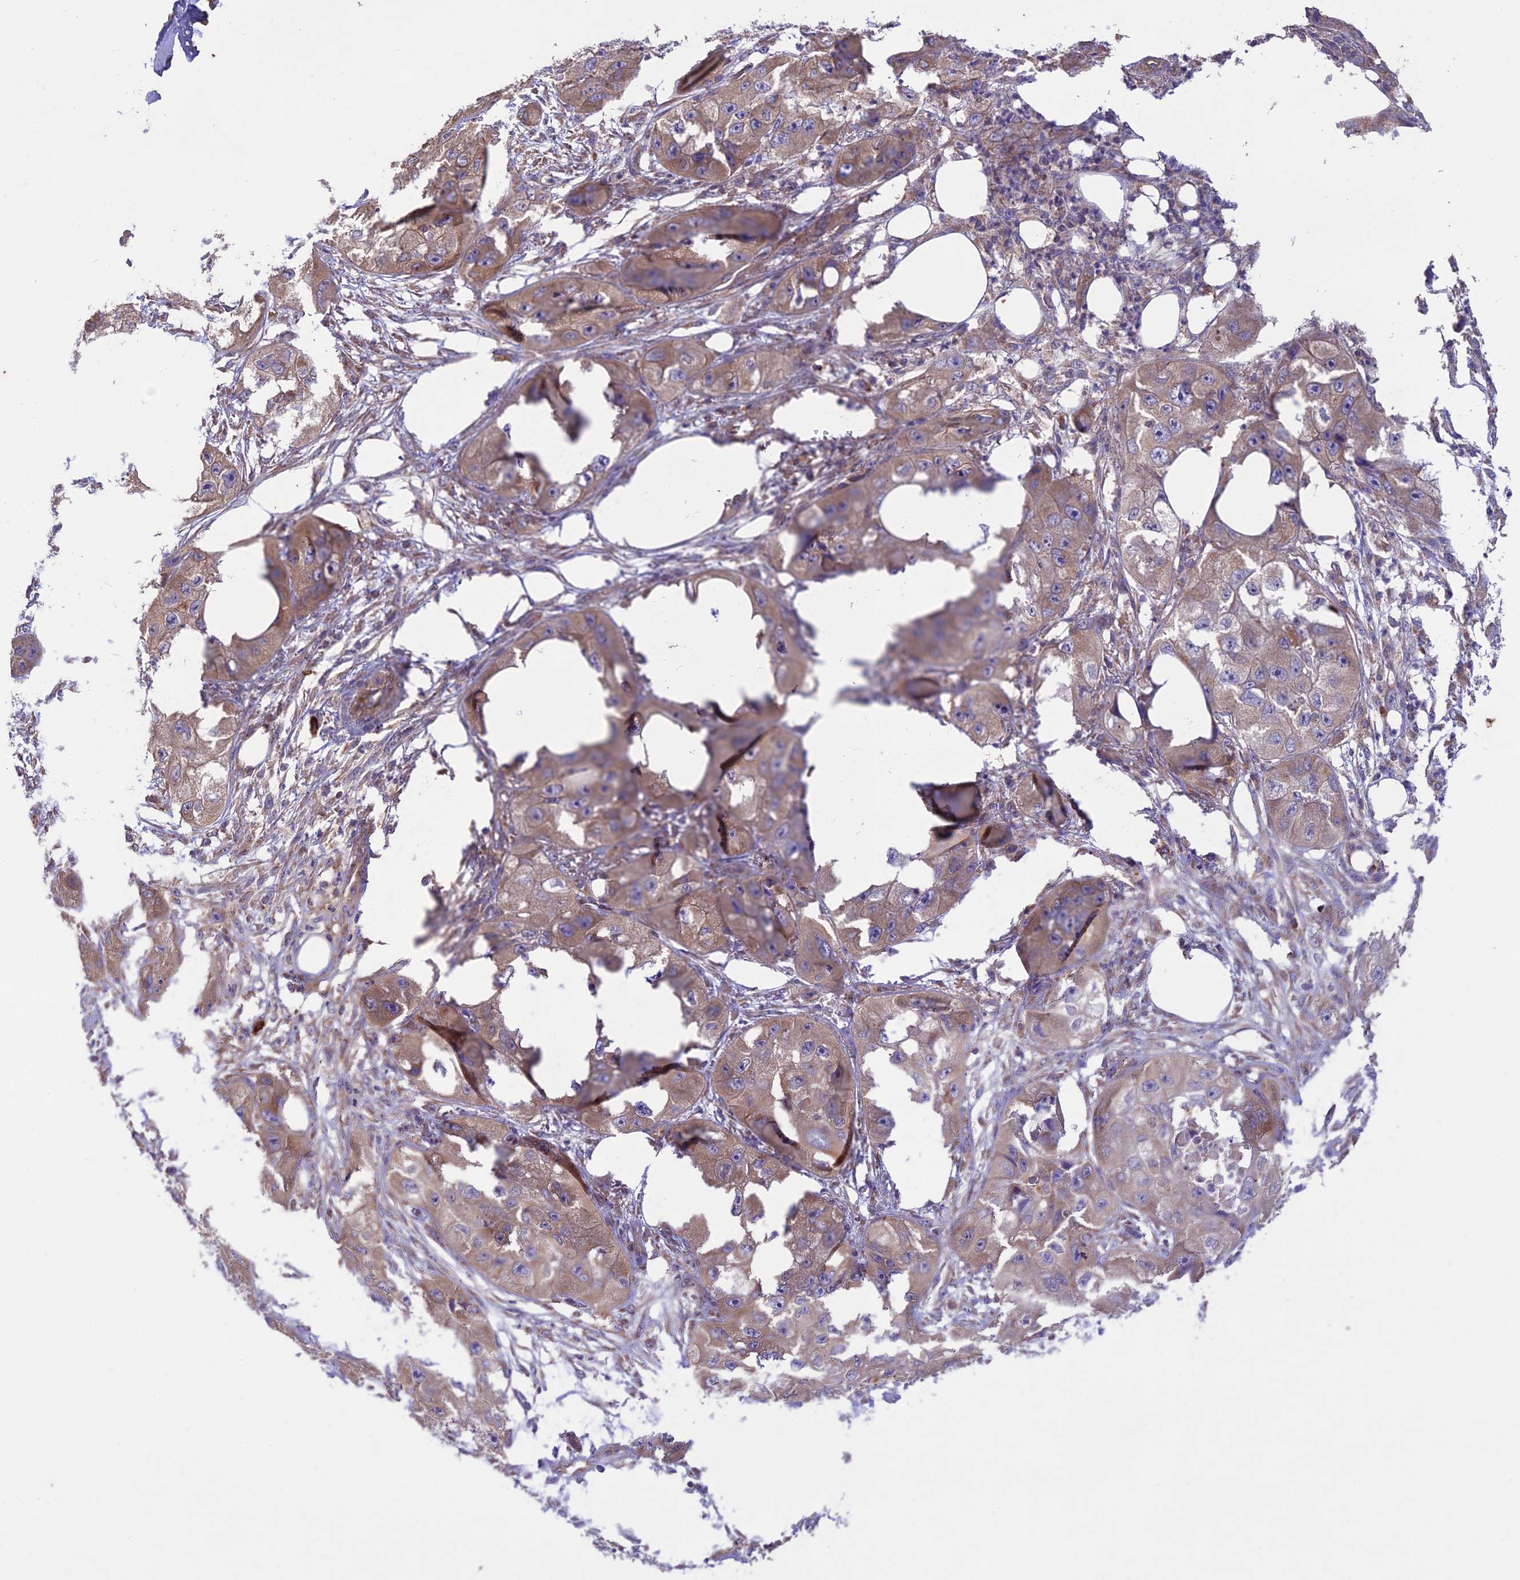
{"staining": {"intensity": "moderate", "quantity": ">75%", "location": "cytoplasmic/membranous"}, "tissue": "skin cancer", "cell_type": "Tumor cells", "image_type": "cancer", "snomed": [{"axis": "morphology", "description": "Squamous cell carcinoma, NOS"}, {"axis": "topography", "description": "Skin"}, {"axis": "topography", "description": "Subcutis"}], "caption": "A high-resolution histopathology image shows immunohistochemistry (IHC) staining of squamous cell carcinoma (skin), which displays moderate cytoplasmic/membranous expression in approximately >75% of tumor cells.", "gene": "NDUFAF1", "patient": {"sex": "male", "age": 73}}